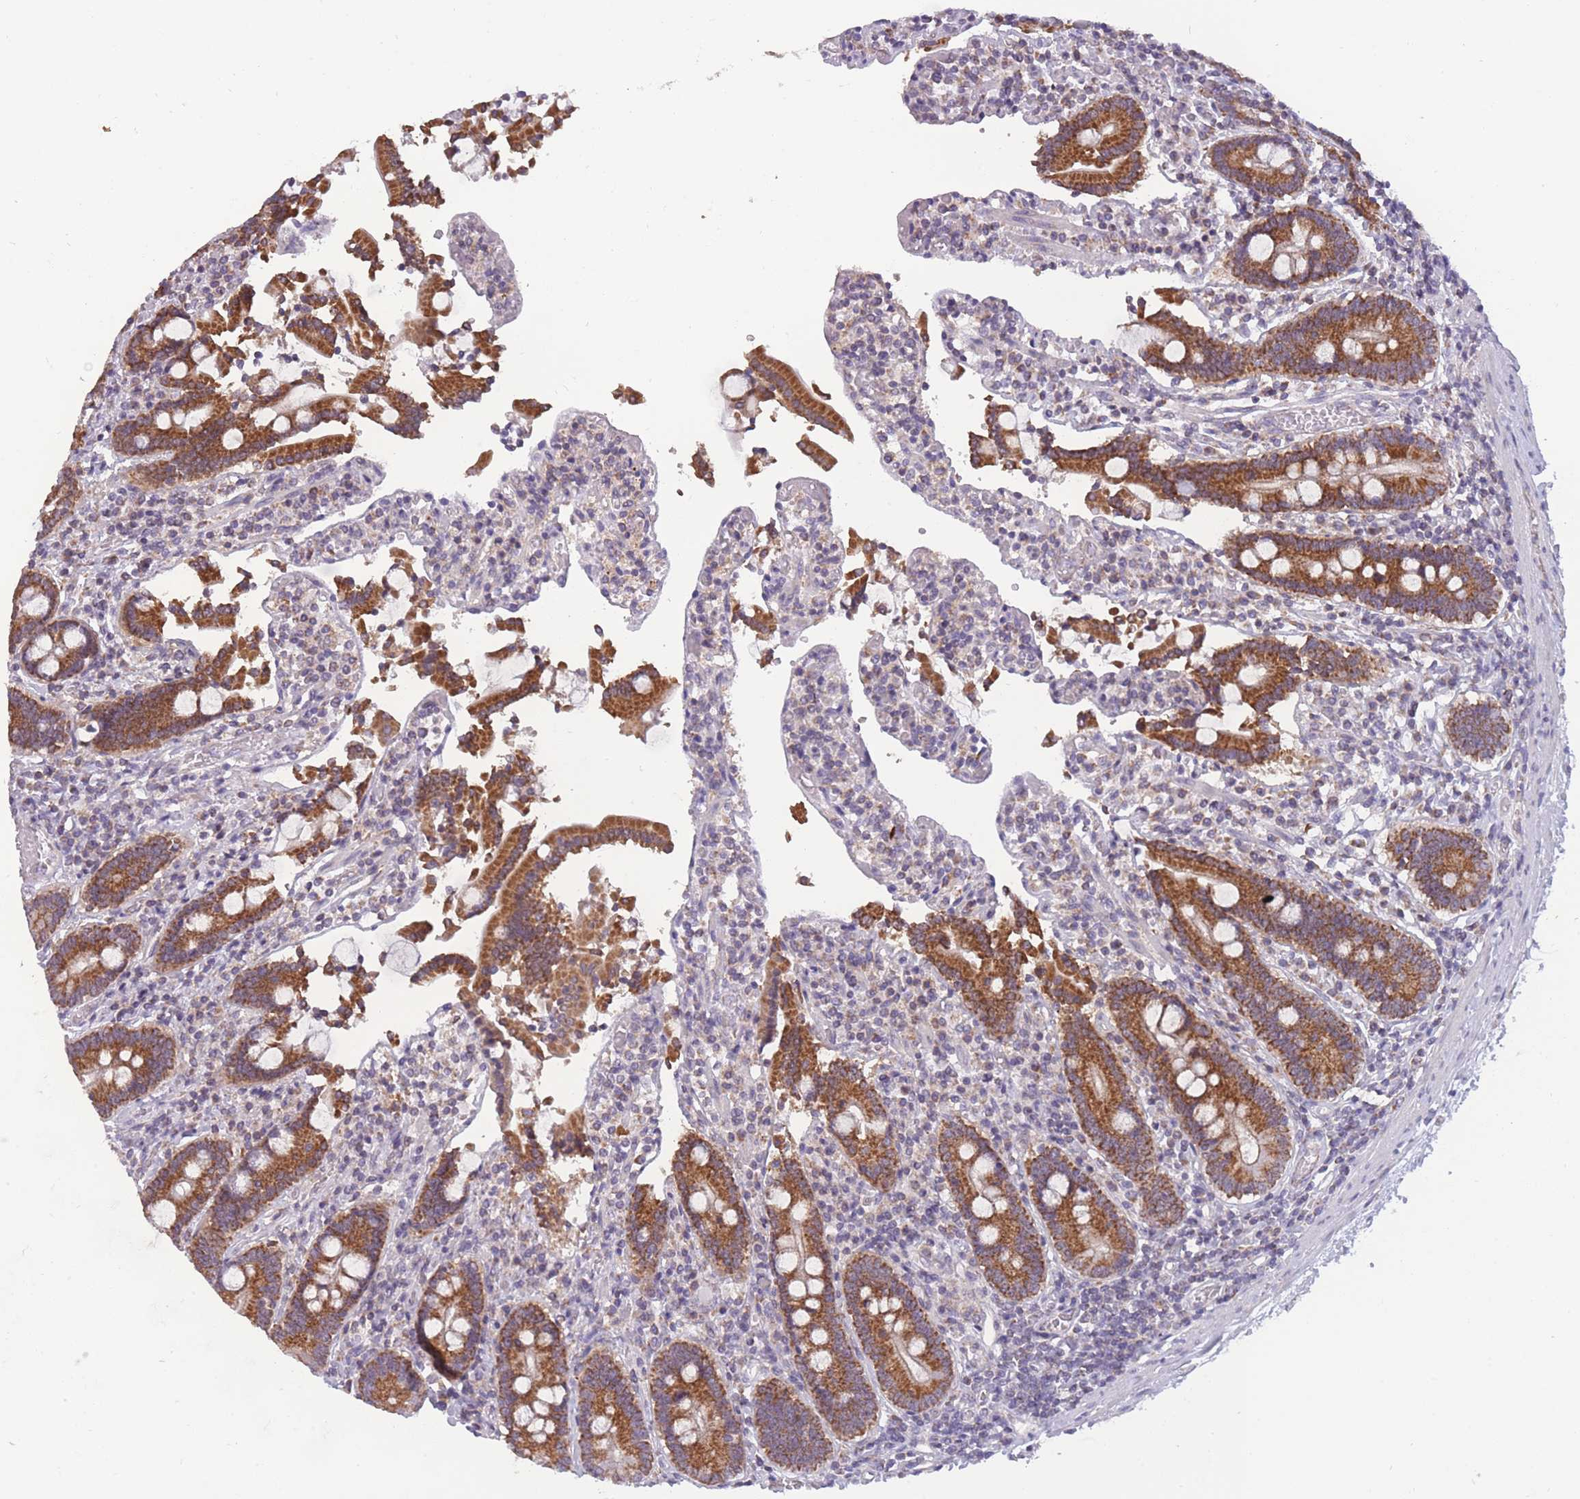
{"staining": {"intensity": "strong", "quantity": ">75%", "location": "cytoplasmic/membranous"}, "tissue": "duodenum", "cell_type": "Glandular cells", "image_type": "normal", "snomed": [{"axis": "morphology", "description": "Normal tissue, NOS"}, {"axis": "topography", "description": "Duodenum"}], "caption": "There is high levels of strong cytoplasmic/membranous staining in glandular cells of unremarkable duodenum, as demonstrated by immunohistochemical staining (brown color).", "gene": "MRPS18C", "patient": {"sex": "male", "age": 55}}